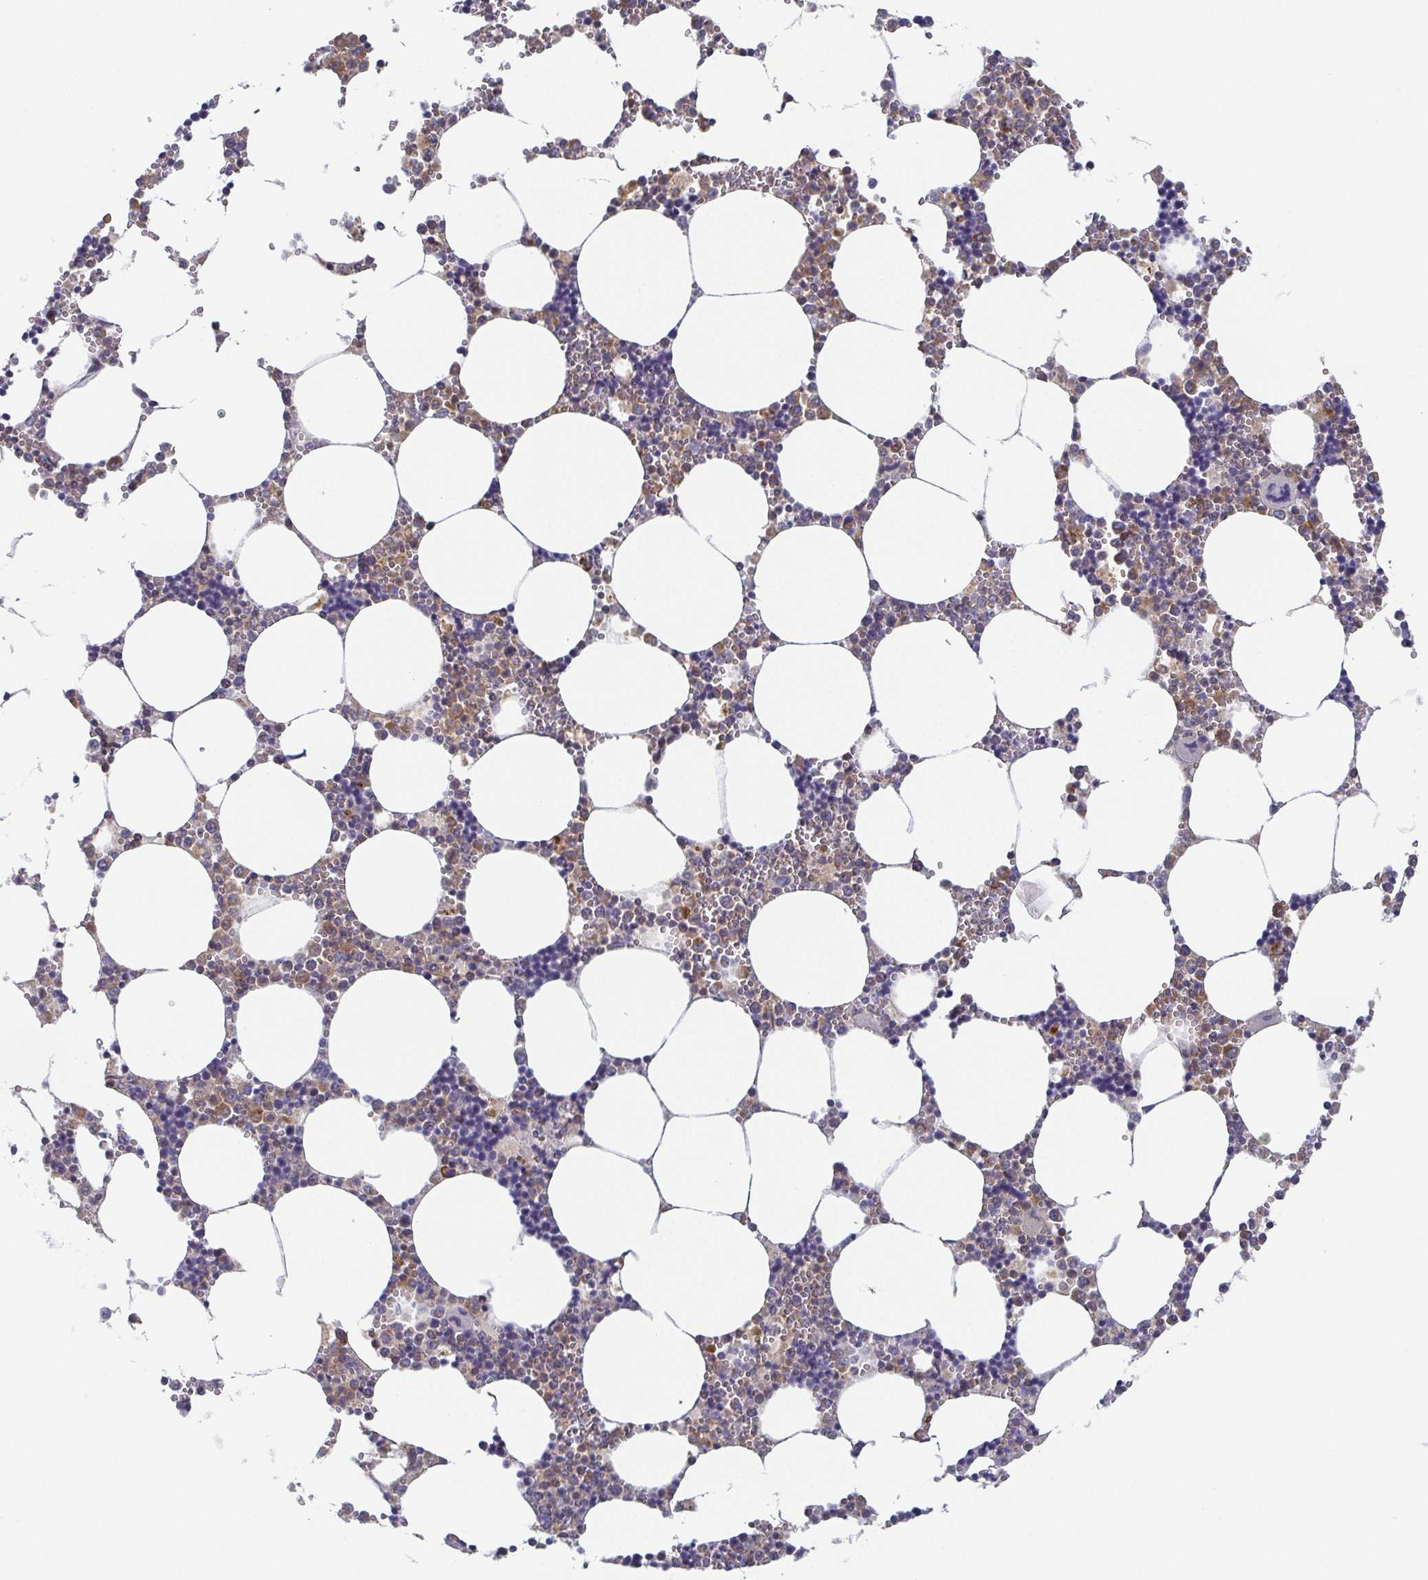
{"staining": {"intensity": "moderate", "quantity": "25%-75%", "location": "cytoplasmic/membranous"}, "tissue": "bone marrow", "cell_type": "Hematopoietic cells", "image_type": "normal", "snomed": [{"axis": "morphology", "description": "Normal tissue, NOS"}, {"axis": "topography", "description": "Bone marrow"}], "caption": "Protein staining exhibits moderate cytoplasmic/membranous expression in approximately 25%-75% of hematopoietic cells in normal bone marrow. (DAB IHC, brown staining for protein, blue staining for nuclei).", "gene": "TUFT1", "patient": {"sex": "male", "age": 54}}